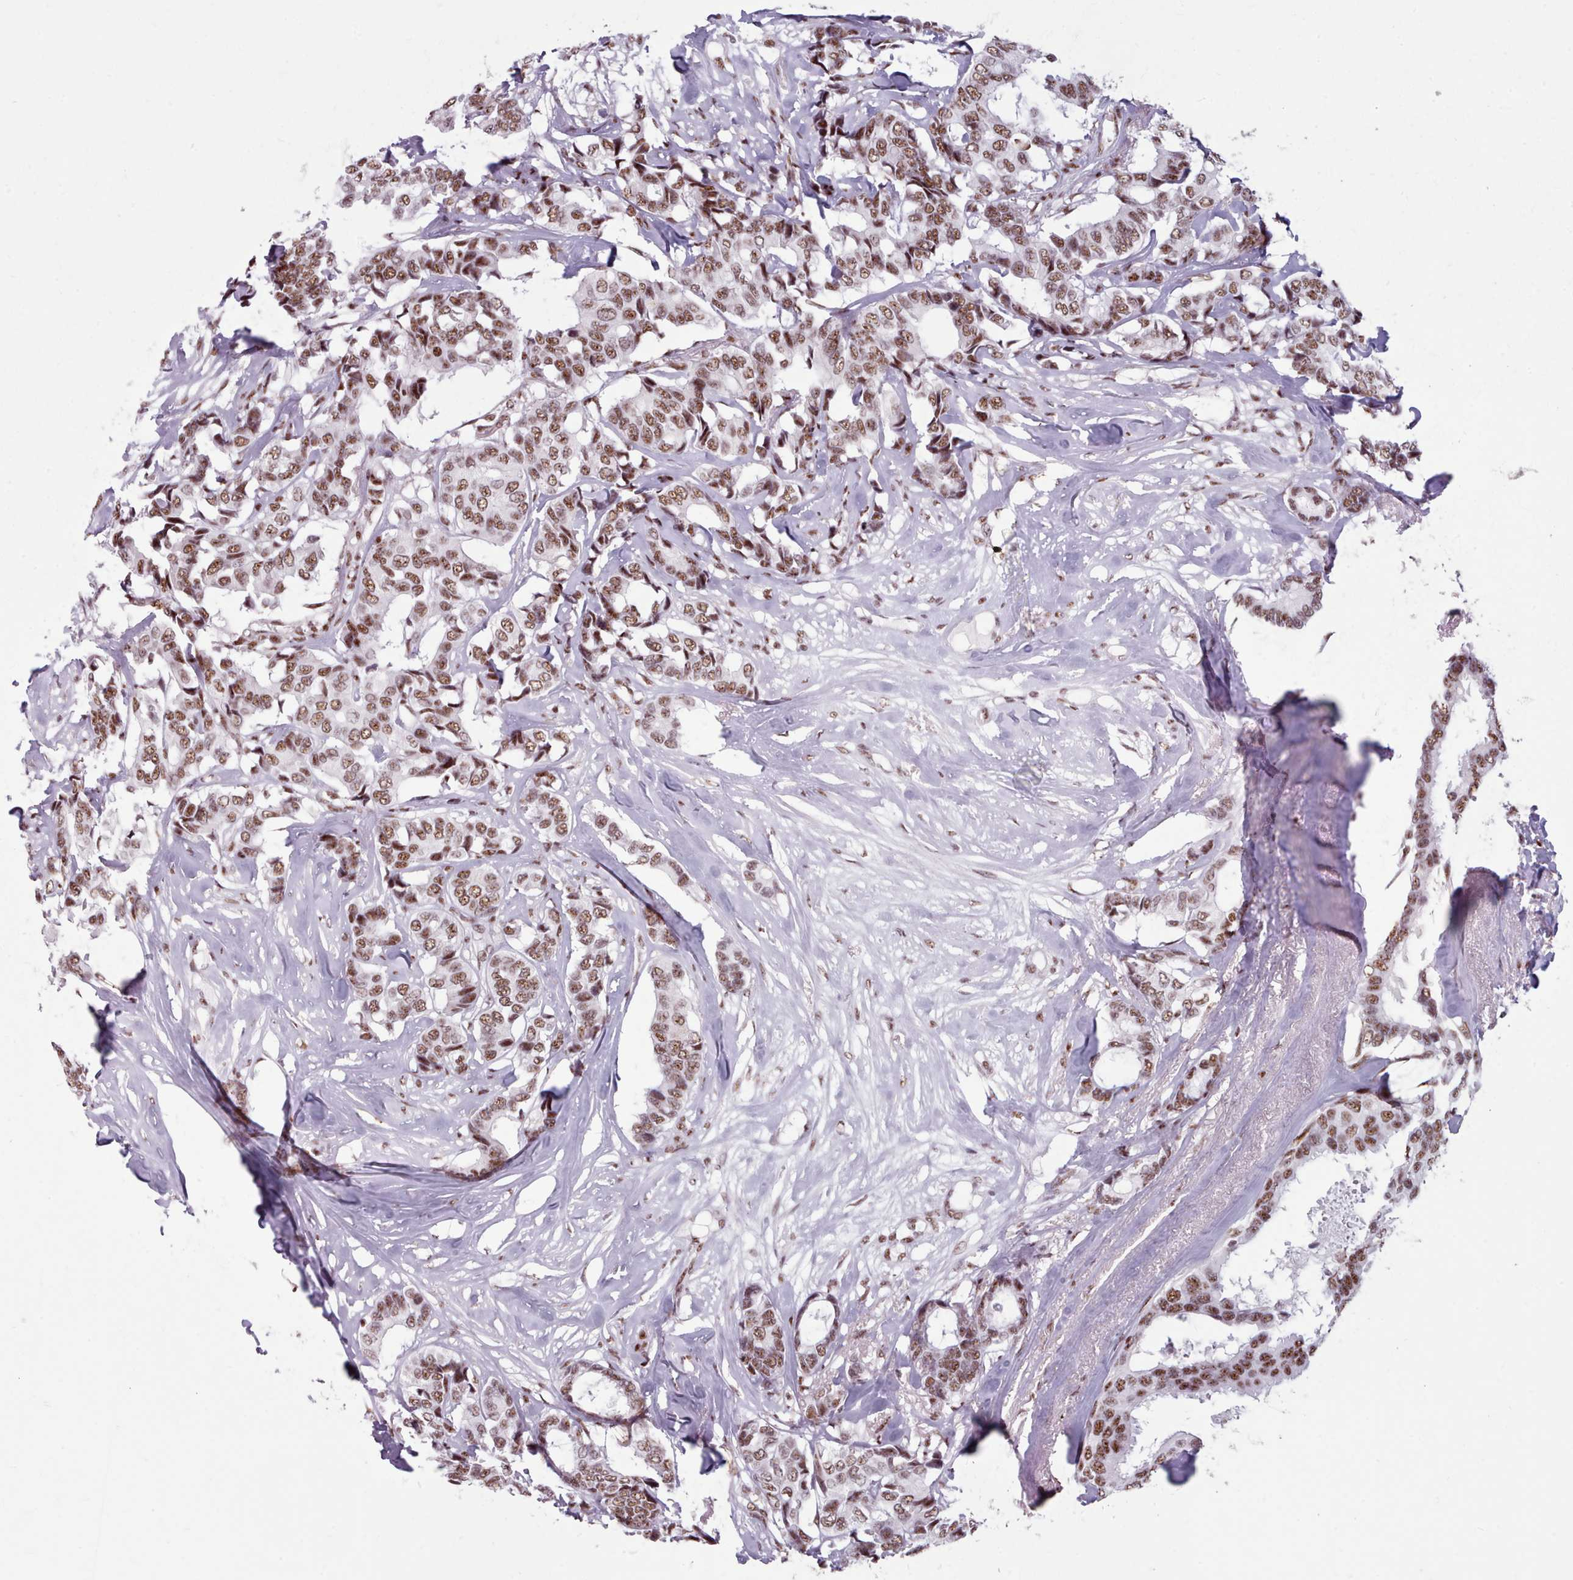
{"staining": {"intensity": "moderate", "quantity": ">75%", "location": "nuclear"}, "tissue": "breast cancer", "cell_type": "Tumor cells", "image_type": "cancer", "snomed": [{"axis": "morphology", "description": "Duct carcinoma"}, {"axis": "topography", "description": "Breast"}], "caption": "IHC of human breast cancer shows medium levels of moderate nuclear expression in about >75% of tumor cells. (DAB (3,3'-diaminobenzidine) IHC with brightfield microscopy, high magnification).", "gene": "SRRM1", "patient": {"sex": "female", "age": 87}}